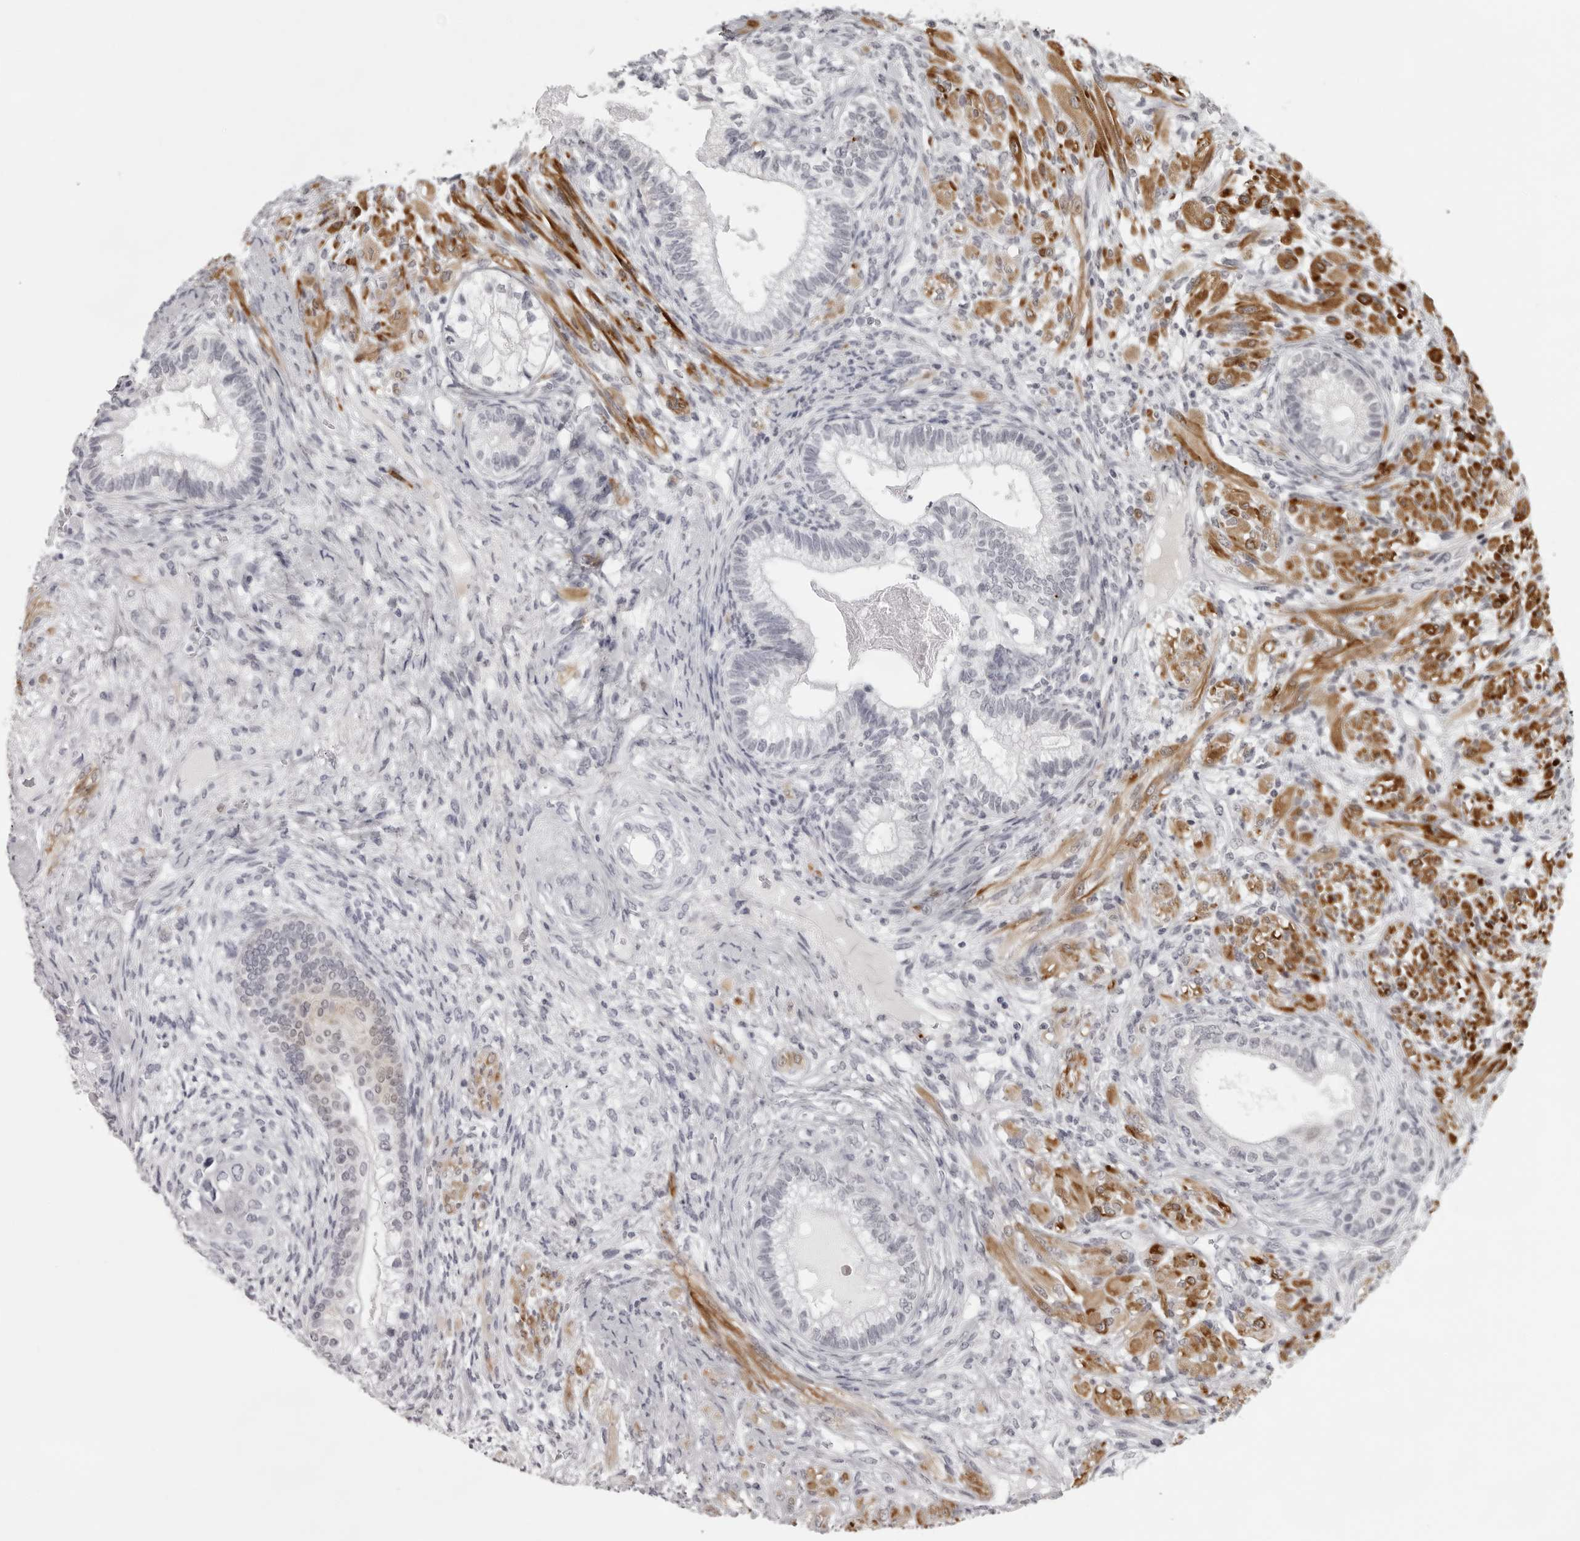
{"staining": {"intensity": "negative", "quantity": "none", "location": "none"}, "tissue": "testis cancer", "cell_type": "Tumor cells", "image_type": "cancer", "snomed": [{"axis": "morphology", "description": "Seminoma, NOS"}, {"axis": "morphology", "description": "Carcinoma, Embryonal, NOS"}, {"axis": "topography", "description": "Testis"}], "caption": "A photomicrograph of human testis embryonal carcinoma is negative for staining in tumor cells.", "gene": "NUDT18", "patient": {"sex": "male", "age": 28}}